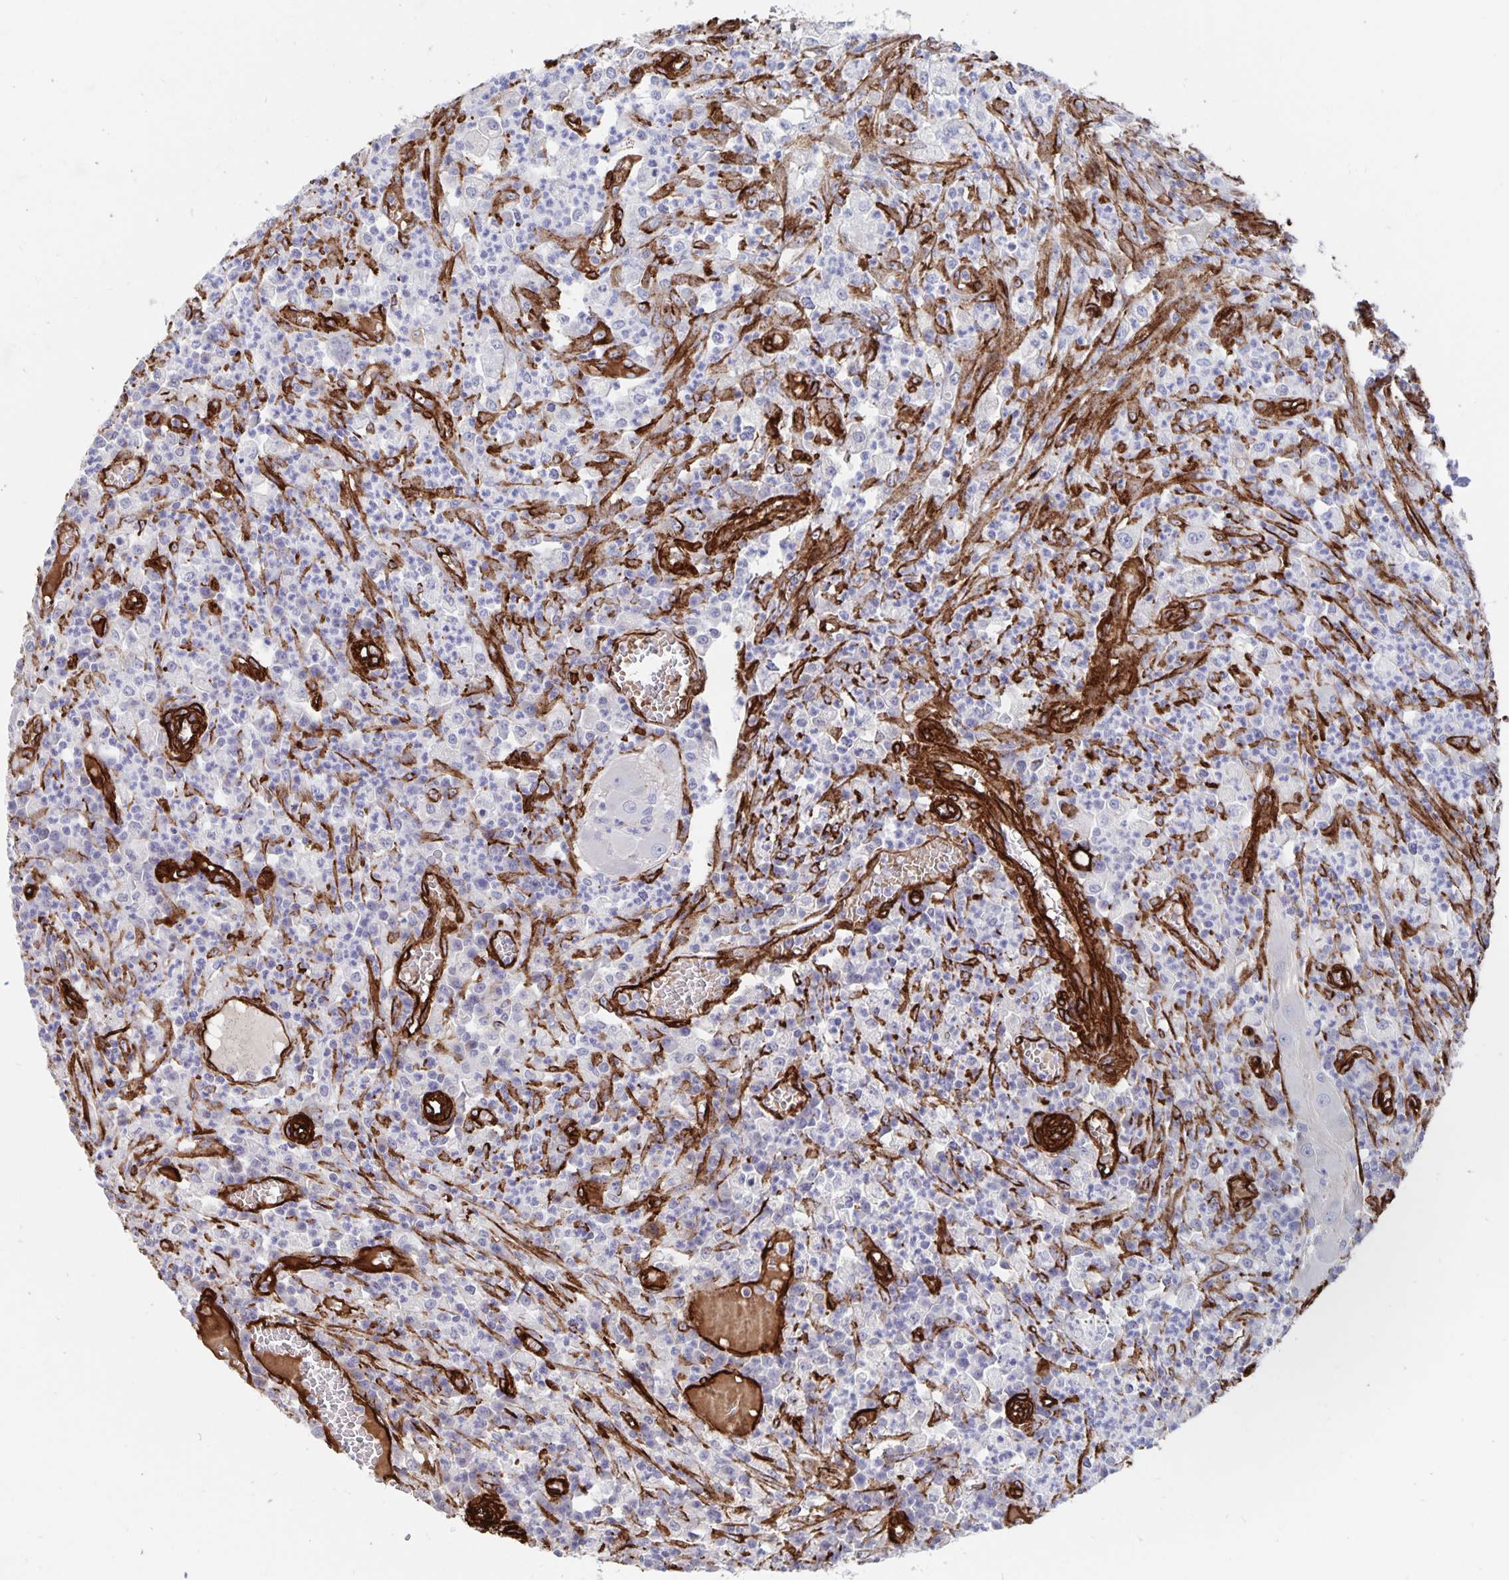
{"staining": {"intensity": "negative", "quantity": "none", "location": "none"}, "tissue": "colorectal cancer", "cell_type": "Tumor cells", "image_type": "cancer", "snomed": [{"axis": "morphology", "description": "Normal tissue, NOS"}, {"axis": "morphology", "description": "Adenocarcinoma, NOS"}, {"axis": "topography", "description": "Colon"}], "caption": "The photomicrograph demonstrates no staining of tumor cells in colorectal cancer (adenocarcinoma).", "gene": "DCHS2", "patient": {"sex": "male", "age": 65}}